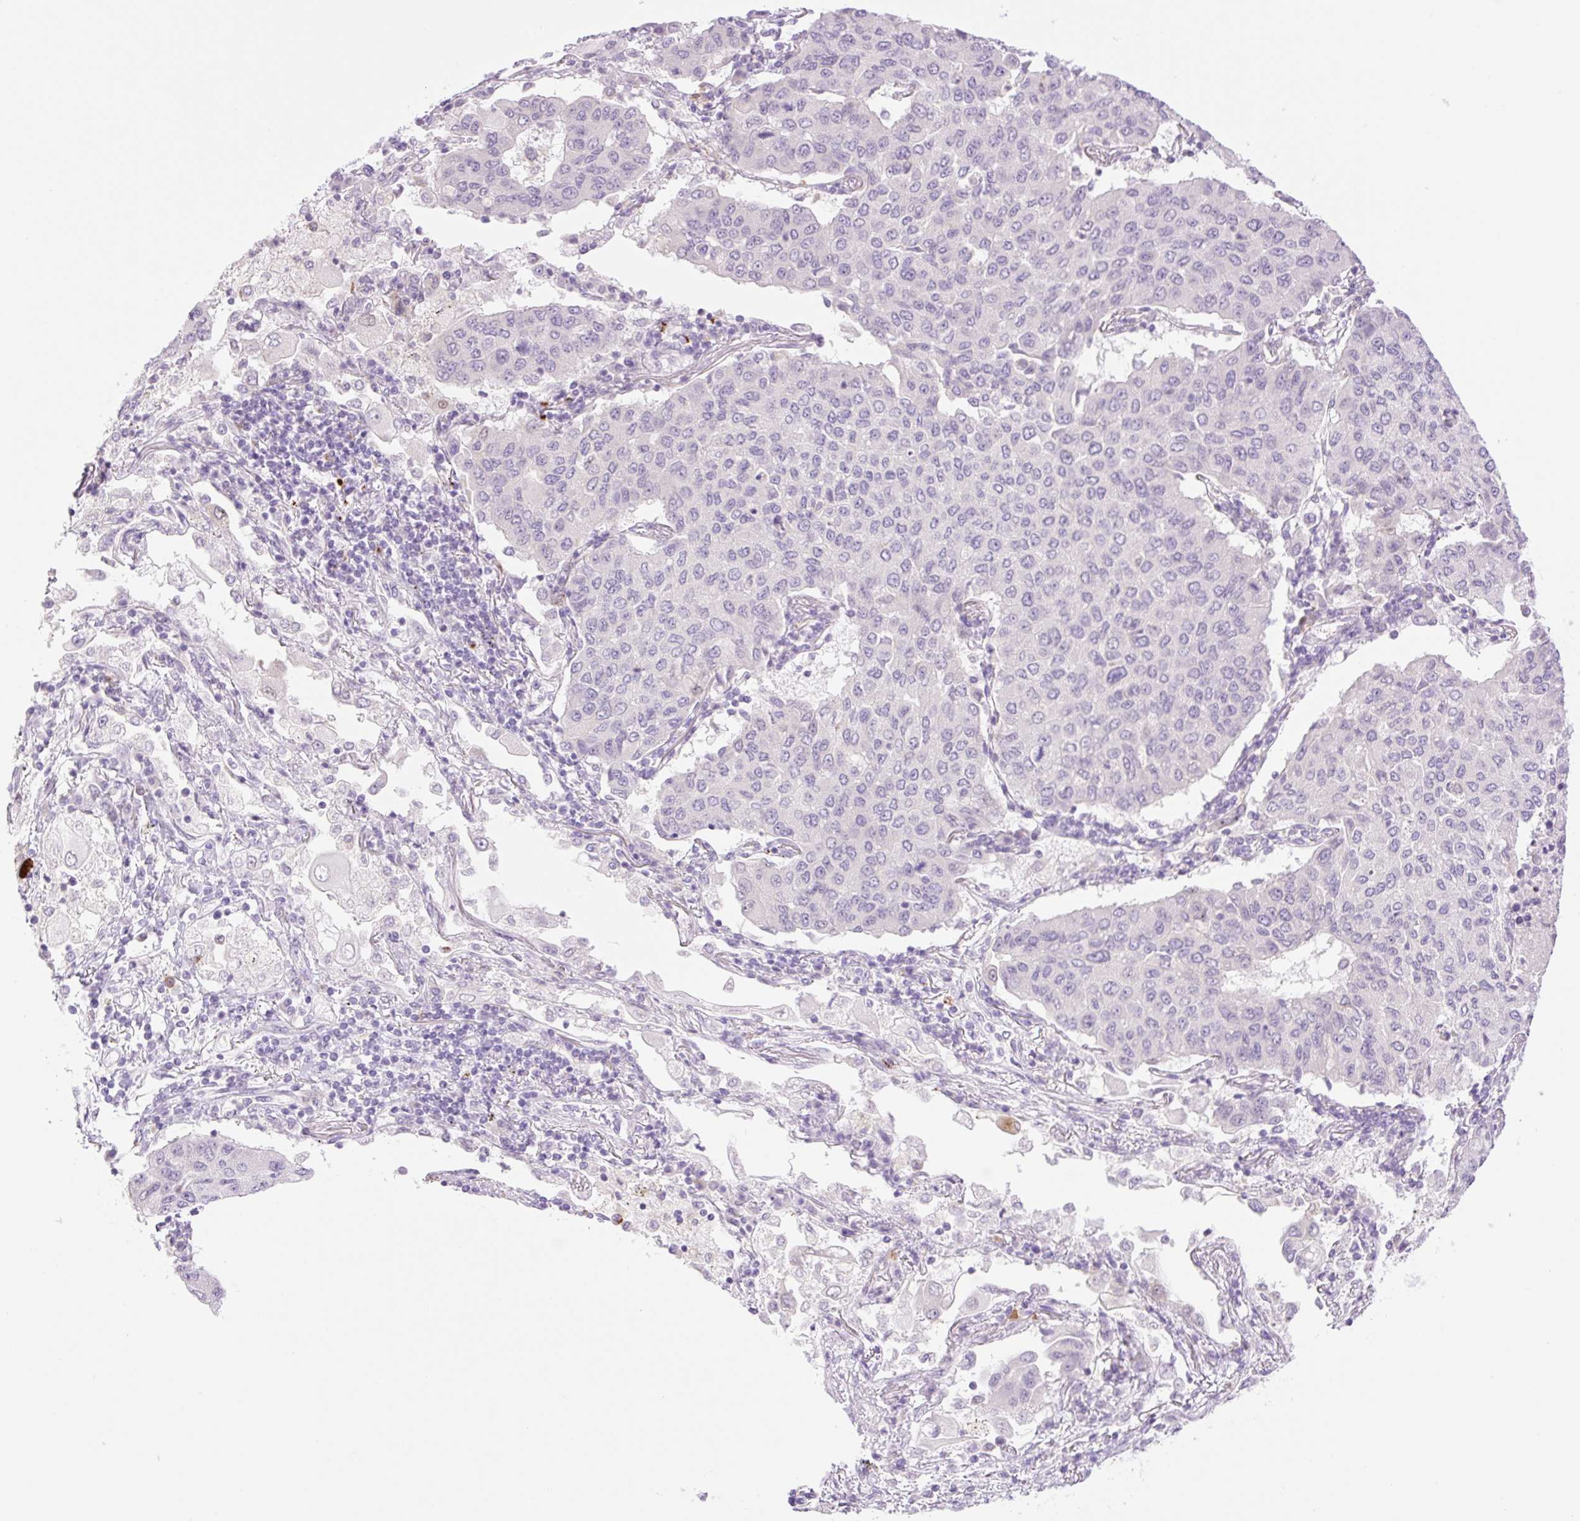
{"staining": {"intensity": "negative", "quantity": "none", "location": "none"}, "tissue": "lung cancer", "cell_type": "Tumor cells", "image_type": "cancer", "snomed": [{"axis": "morphology", "description": "Squamous cell carcinoma, NOS"}, {"axis": "topography", "description": "Lung"}], "caption": "IHC of human squamous cell carcinoma (lung) reveals no positivity in tumor cells. (DAB IHC, high magnification).", "gene": "SPRYD4", "patient": {"sex": "male", "age": 74}}